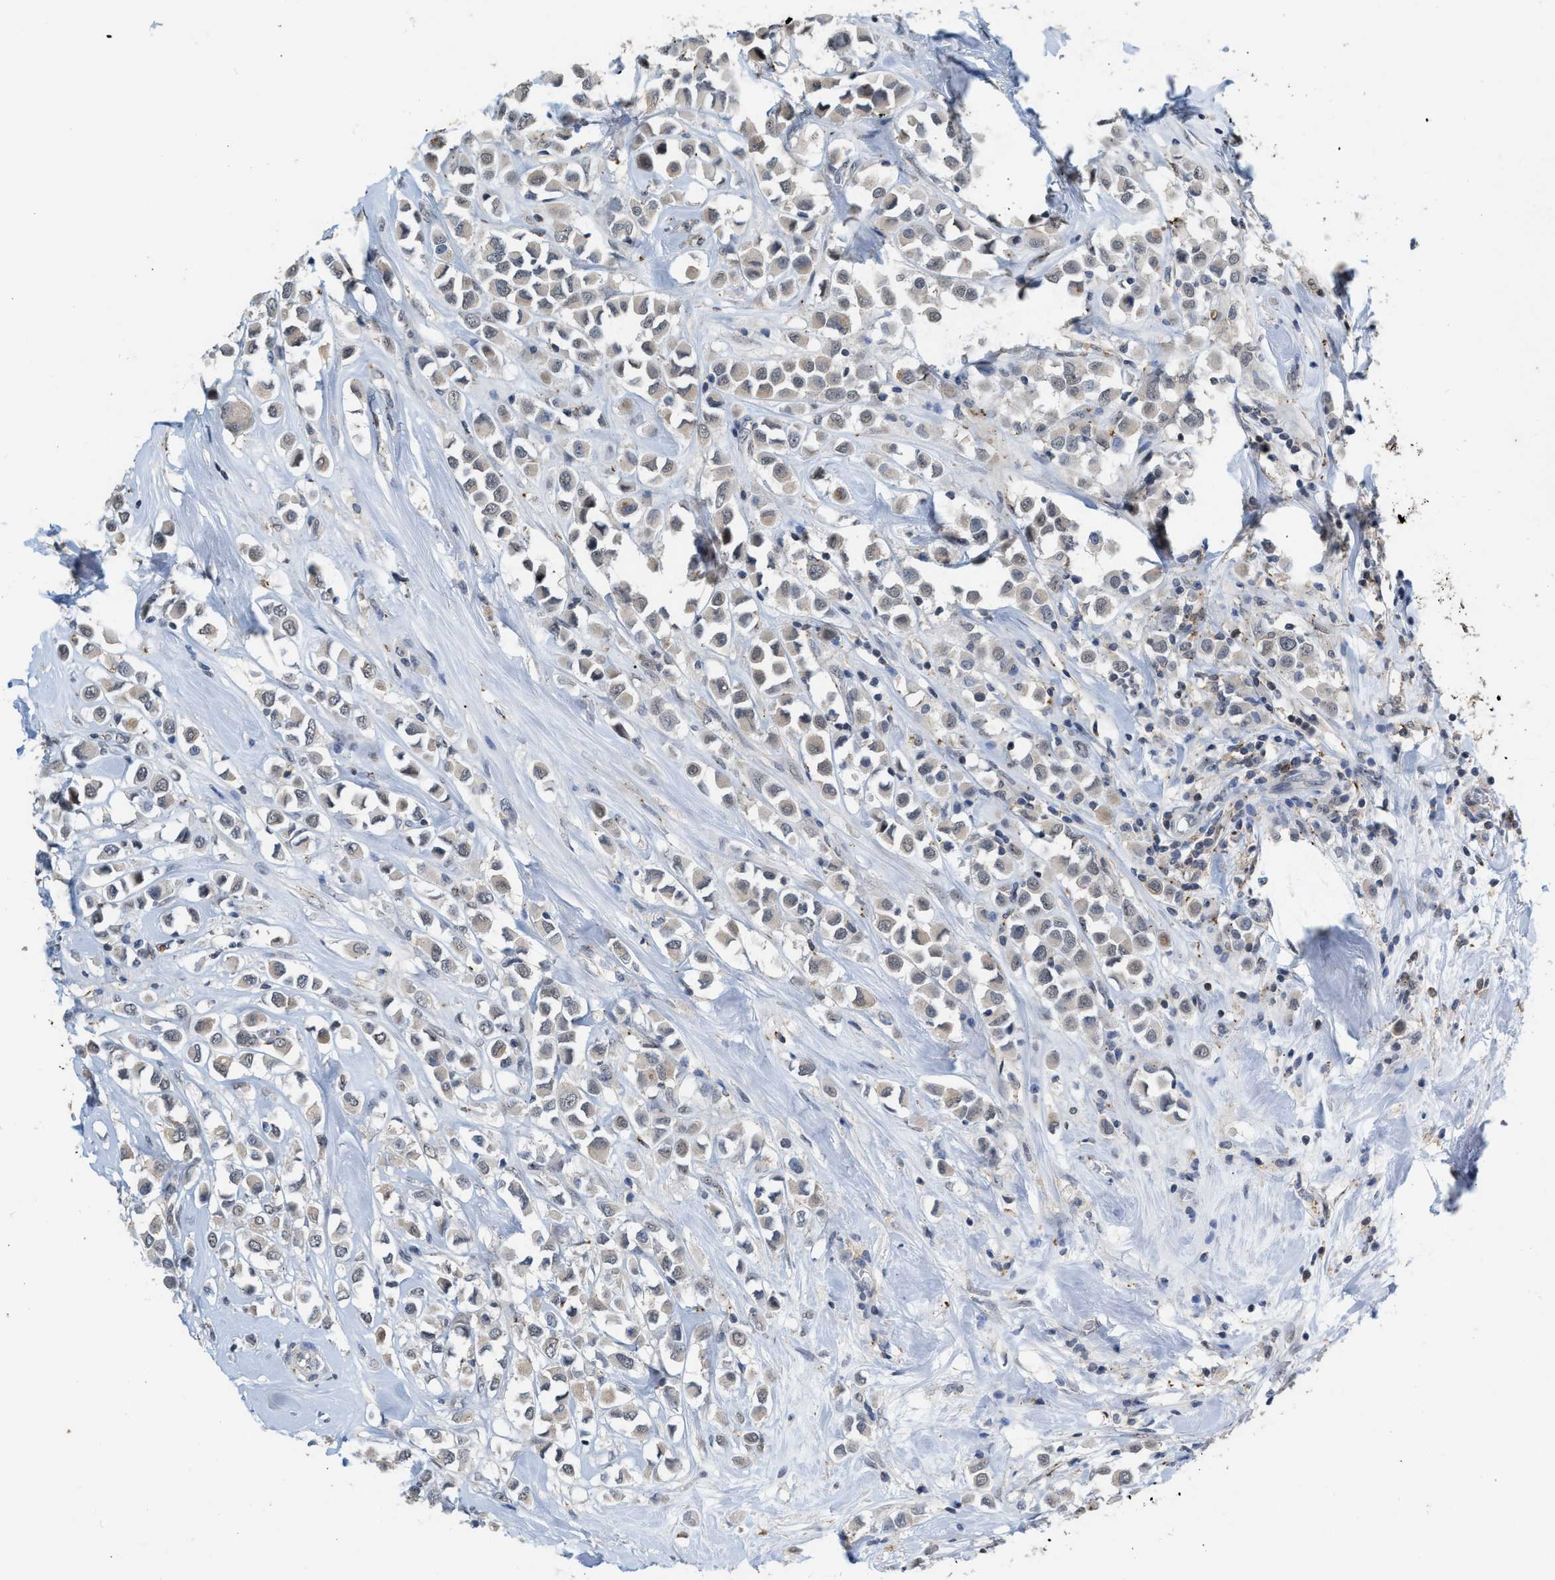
{"staining": {"intensity": "weak", "quantity": "25%-75%", "location": "cytoplasmic/membranous"}, "tissue": "breast cancer", "cell_type": "Tumor cells", "image_type": "cancer", "snomed": [{"axis": "morphology", "description": "Duct carcinoma"}, {"axis": "topography", "description": "Breast"}], "caption": "The photomicrograph exhibits immunohistochemical staining of breast cancer (intraductal carcinoma). There is weak cytoplasmic/membranous positivity is present in about 25%-75% of tumor cells.", "gene": "BAIAP2L1", "patient": {"sex": "female", "age": 61}}